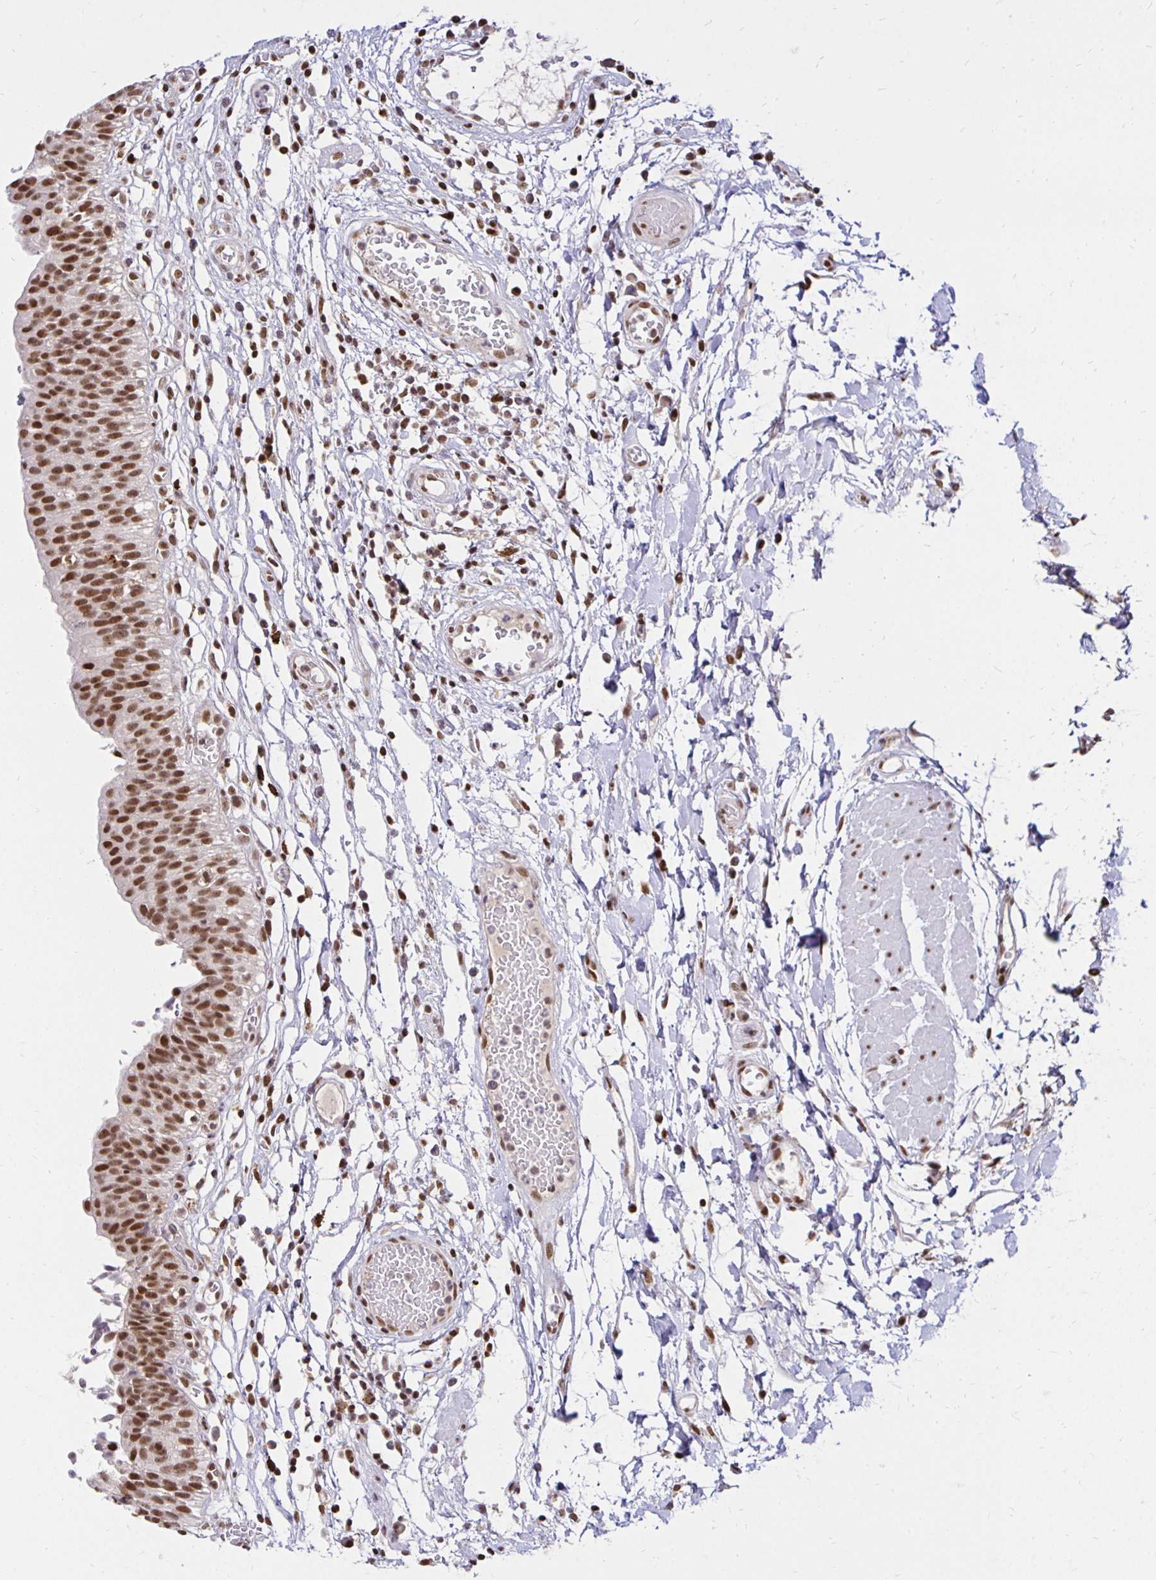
{"staining": {"intensity": "moderate", "quantity": ">75%", "location": "nuclear"}, "tissue": "urinary bladder", "cell_type": "Urothelial cells", "image_type": "normal", "snomed": [{"axis": "morphology", "description": "Normal tissue, NOS"}, {"axis": "topography", "description": "Urinary bladder"}], "caption": "Immunohistochemistry (IHC) of unremarkable human urinary bladder demonstrates medium levels of moderate nuclear expression in about >75% of urothelial cells.", "gene": "ZNF579", "patient": {"sex": "male", "age": 64}}